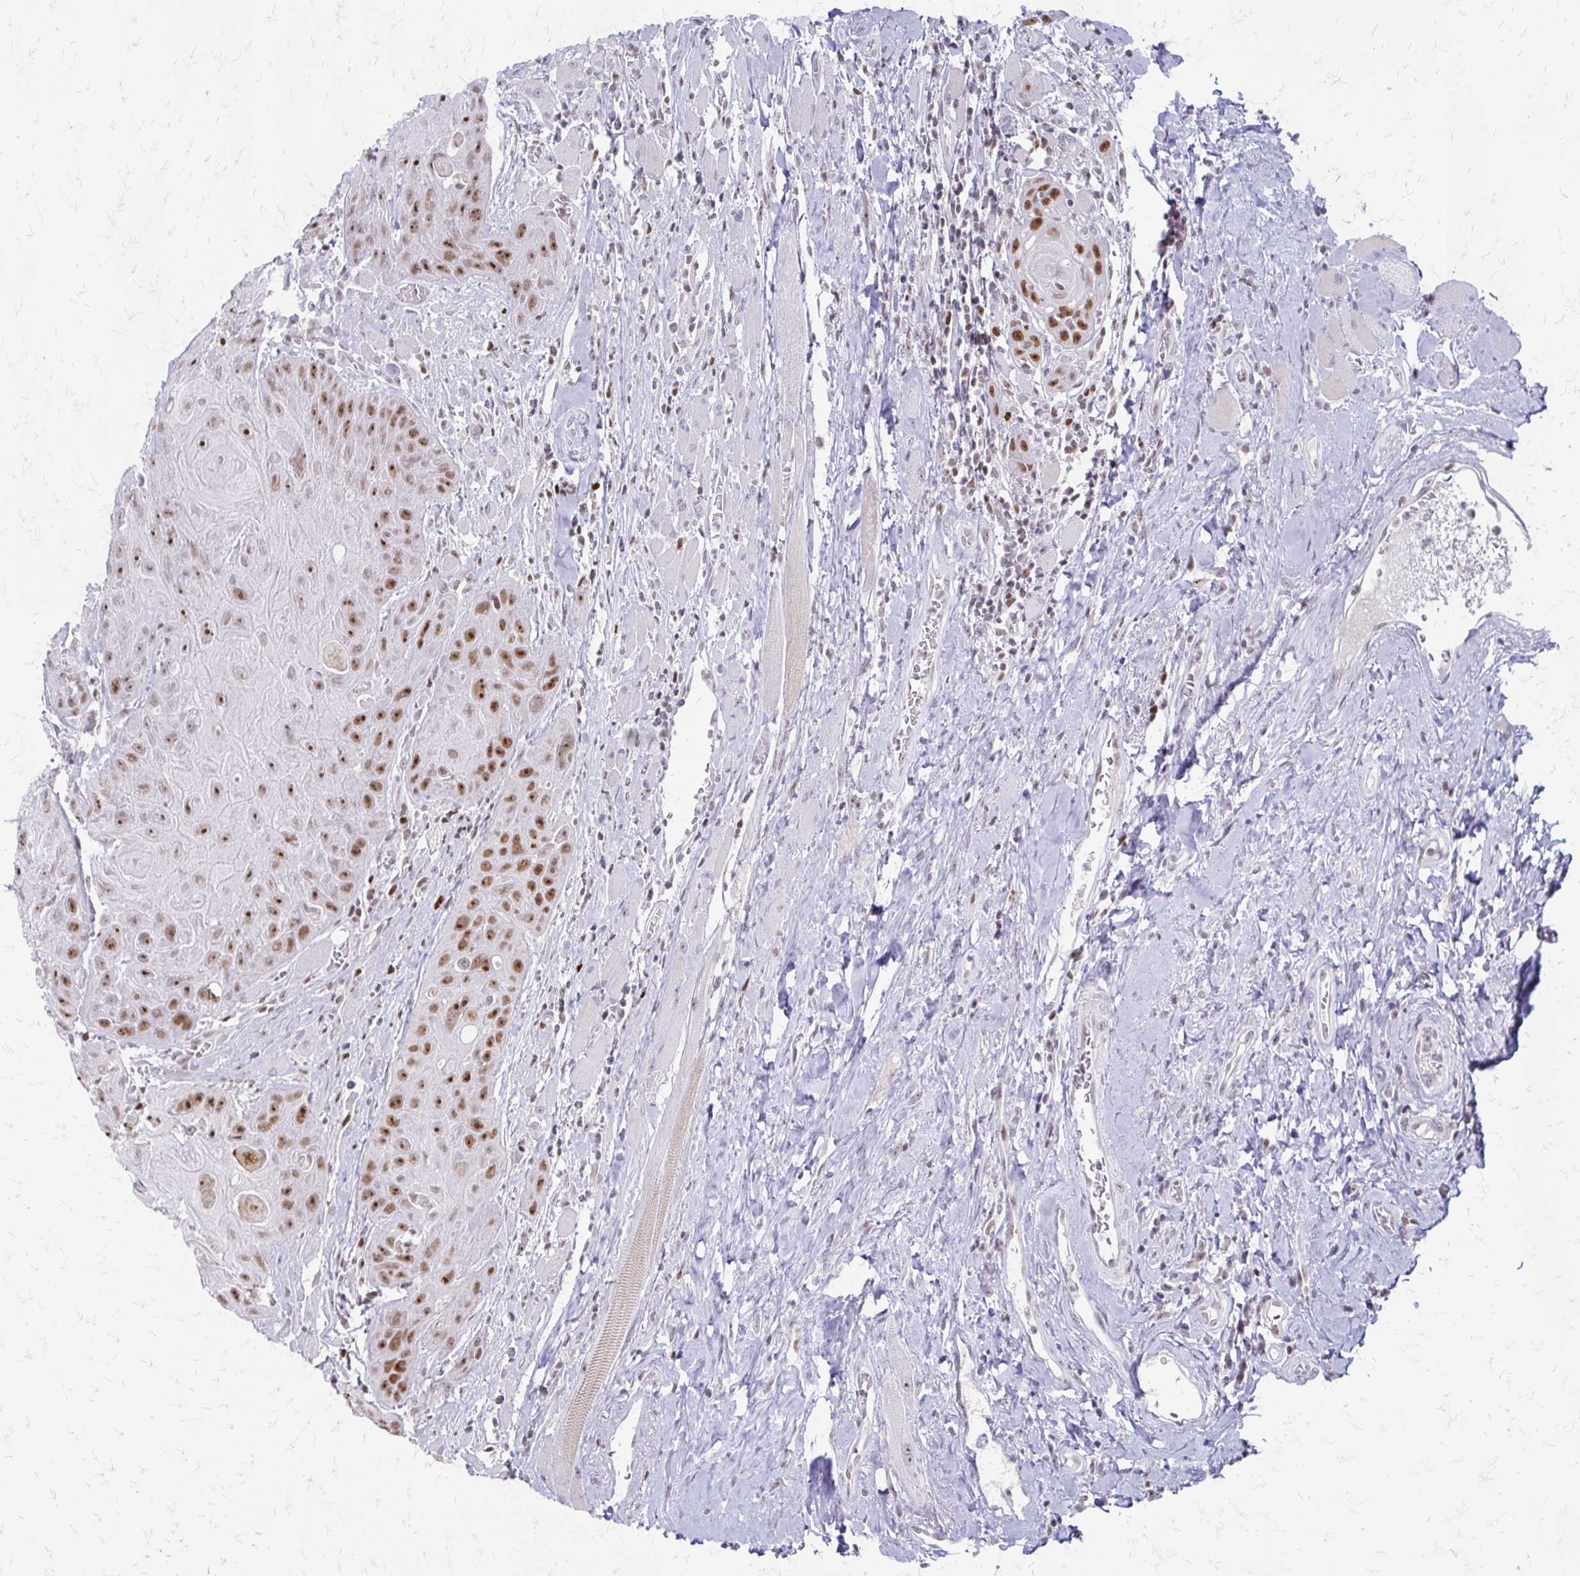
{"staining": {"intensity": "moderate", "quantity": ">75%", "location": "nuclear"}, "tissue": "head and neck cancer", "cell_type": "Tumor cells", "image_type": "cancer", "snomed": [{"axis": "morphology", "description": "Squamous cell carcinoma, NOS"}, {"axis": "topography", "description": "Head-Neck"}], "caption": "This micrograph exhibits immunohistochemistry staining of human squamous cell carcinoma (head and neck), with medium moderate nuclear expression in about >75% of tumor cells.", "gene": "EED", "patient": {"sex": "female", "age": 59}}